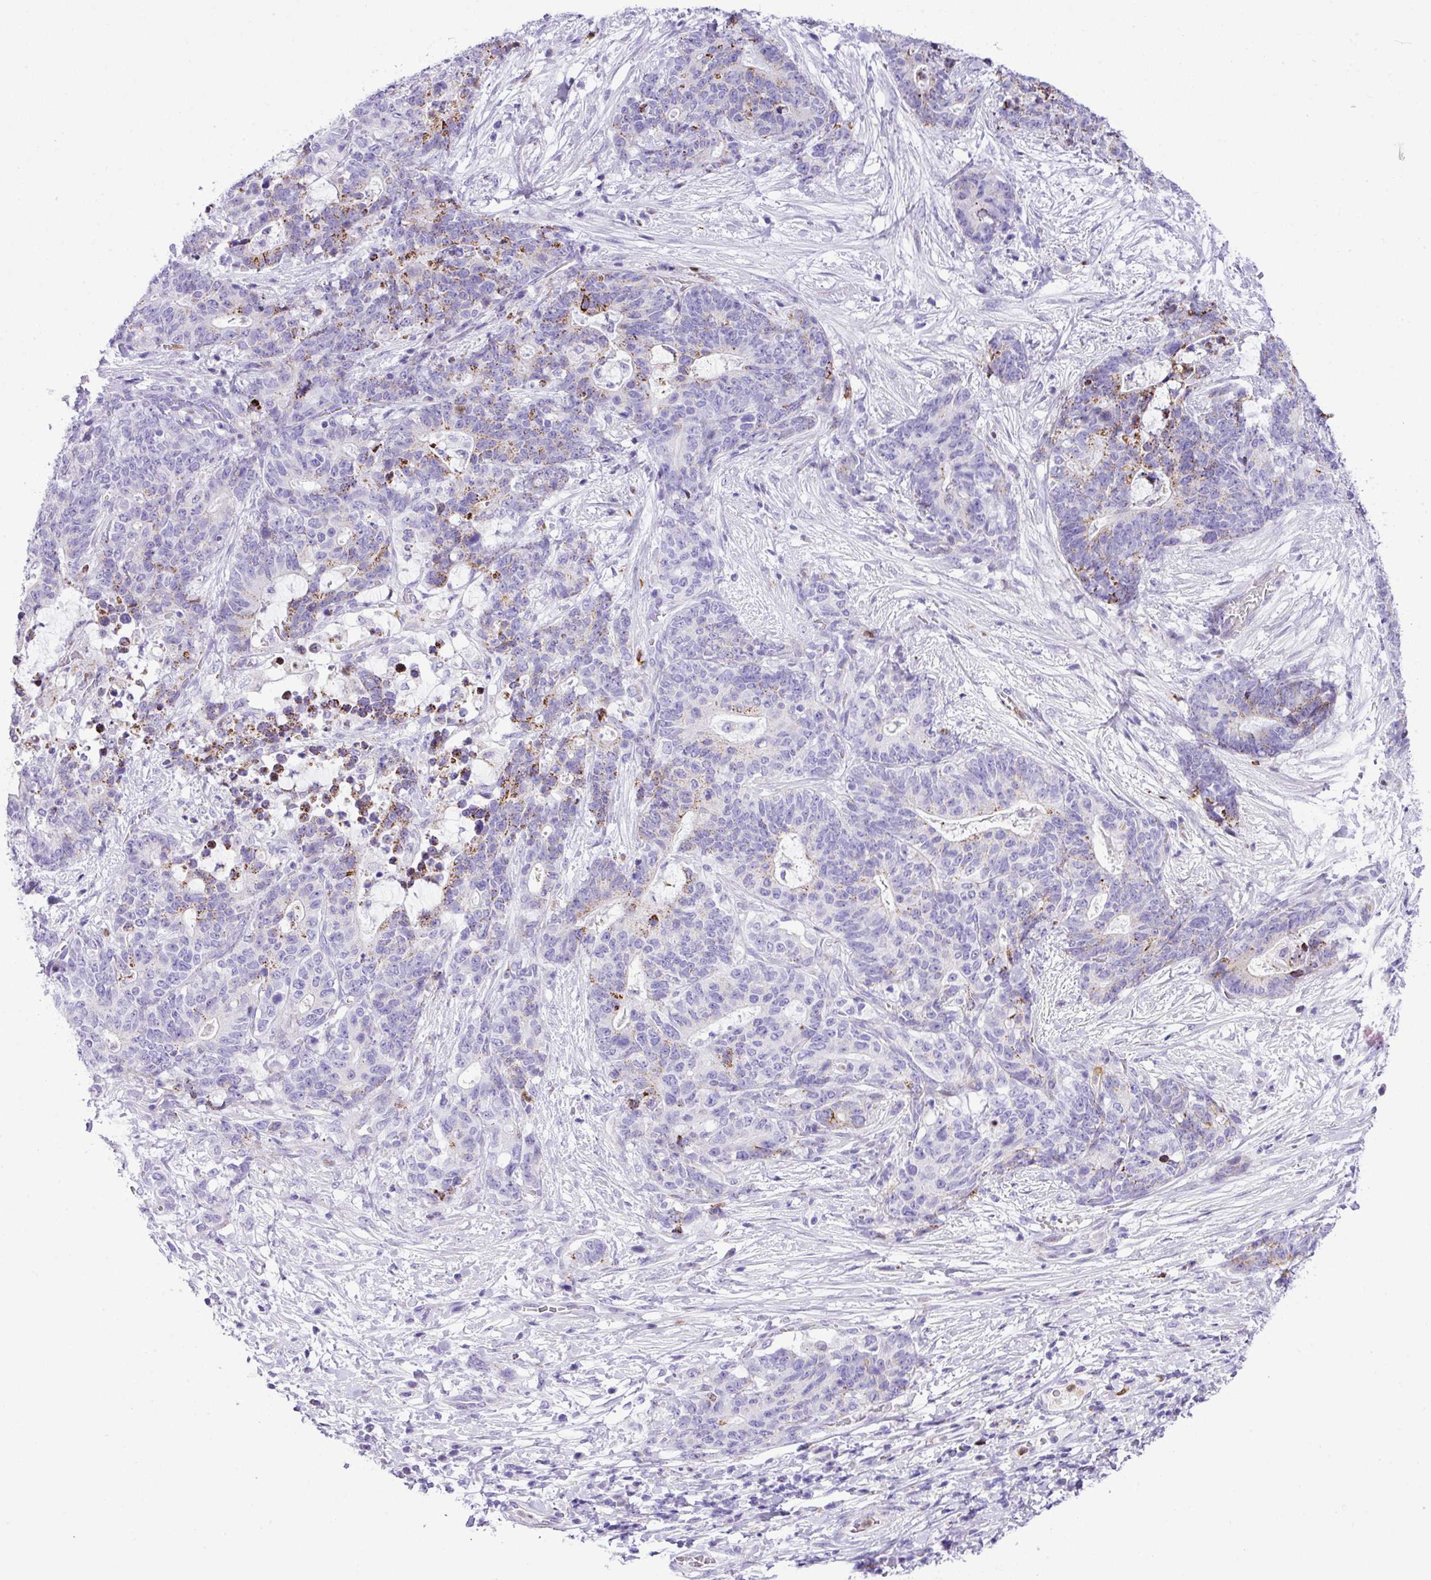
{"staining": {"intensity": "moderate", "quantity": "<25%", "location": "cytoplasmic/membranous"}, "tissue": "stomach cancer", "cell_type": "Tumor cells", "image_type": "cancer", "snomed": [{"axis": "morphology", "description": "Normal tissue, NOS"}, {"axis": "morphology", "description": "Adenocarcinoma, NOS"}, {"axis": "topography", "description": "Stomach"}], "caption": "Tumor cells show low levels of moderate cytoplasmic/membranous staining in approximately <25% of cells in adenocarcinoma (stomach).", "gene": "RCAN2", "patient": {"sex": "female", "age": 64}}